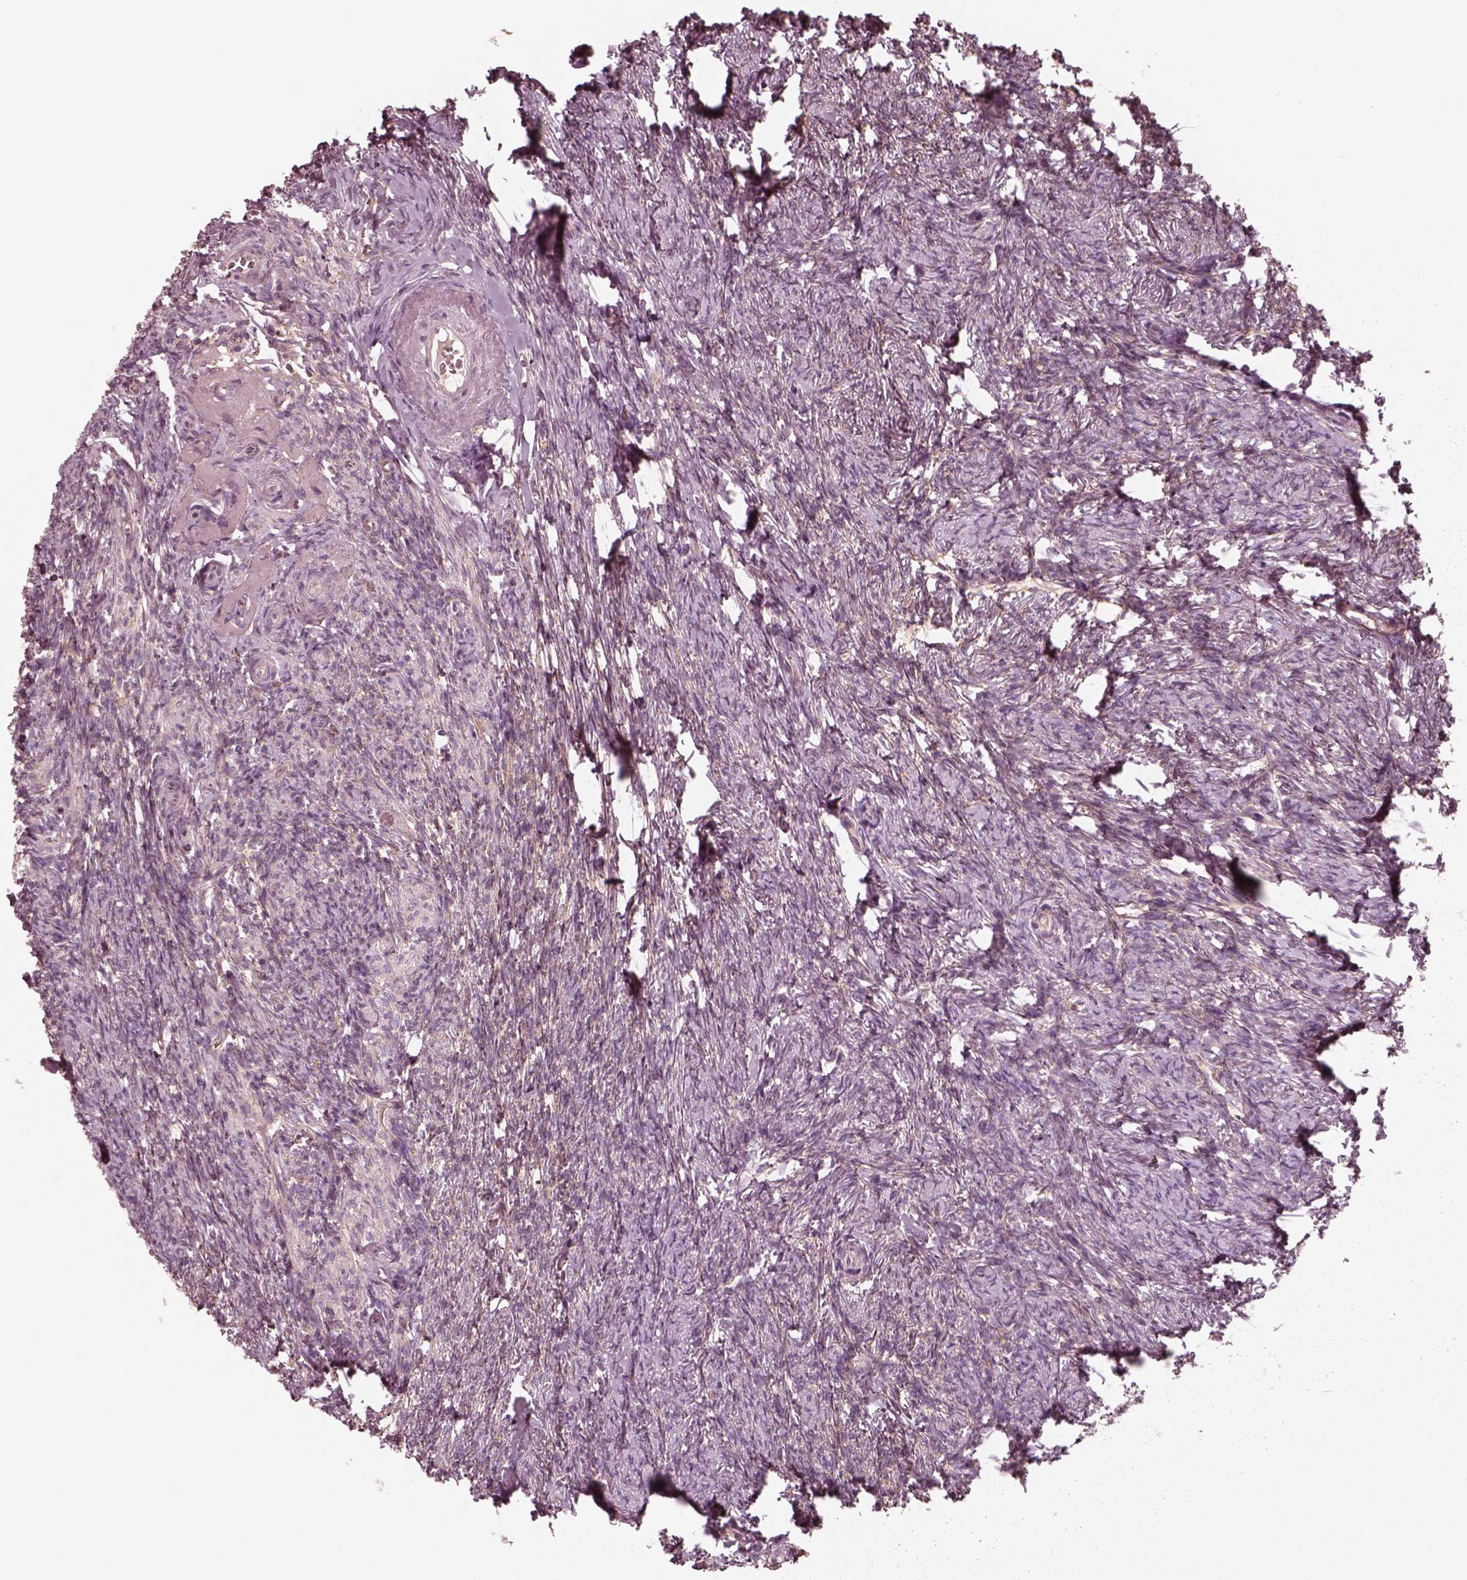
{"staining": {"intensity": "moderate", "quantity": ">75%", "location": "cytoplasmic/membranous"}, "tissue": "ovary", "cell_type": "Follicle cells", "image_type": "normal", "snomed": [{"axis": "morphology", "description": "Normal tissue, NOS"}, {"axis": "topography", "description": "Ovary"}], "caption": "Immunohistochemistry micrograph of normal ovary: ovary stained using IHC shows medium levels of moderate protein expression localized specifically in the cytoplasmic/membranous of follicle cells, appearing as a cytoplasmic/membranous brown color.", "gene": "CNOT2", "patient": {"sex": "female", "age": 72}}